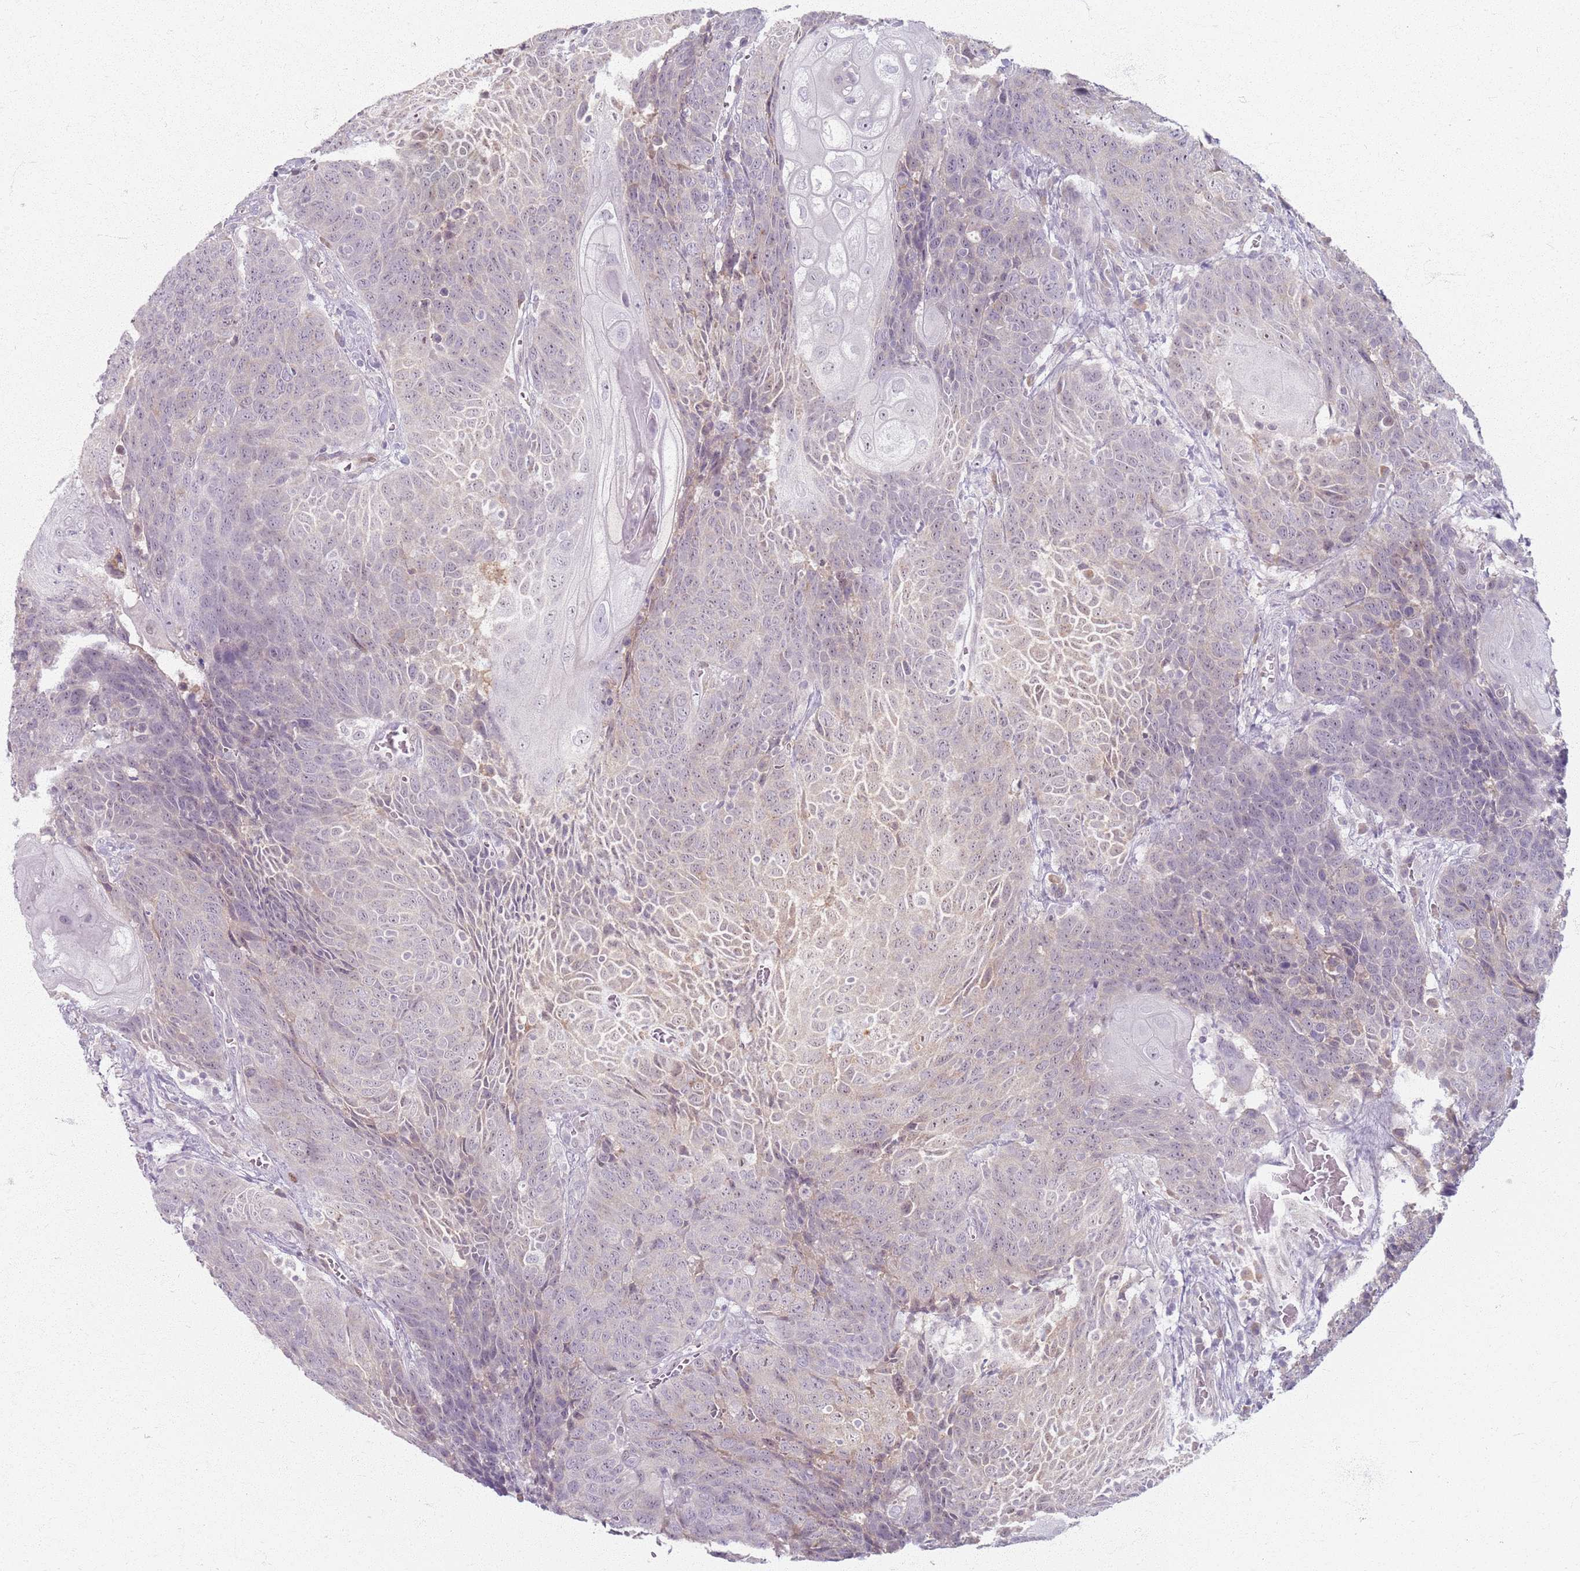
{"staining": {"intensity": "negative", "quantity": "none", "location": "none"}, "tissue": "head and neck cancer", "cell_type": "Tumor cells", "image_type": "cancer", "snomed": [{"axis": "morphology", "description": "Squamous cell carcinoma, NOS"}, {"axis": "topography", "description": "Head-Neck"}], "caption": "High power microscopy micrograph of an immunohistochemistry histopathology image of head and neck cancer, revealing no significant expression in tumor cells.", "gene": "CRIPT", "patient": {"sex": "male", "age": 66}}